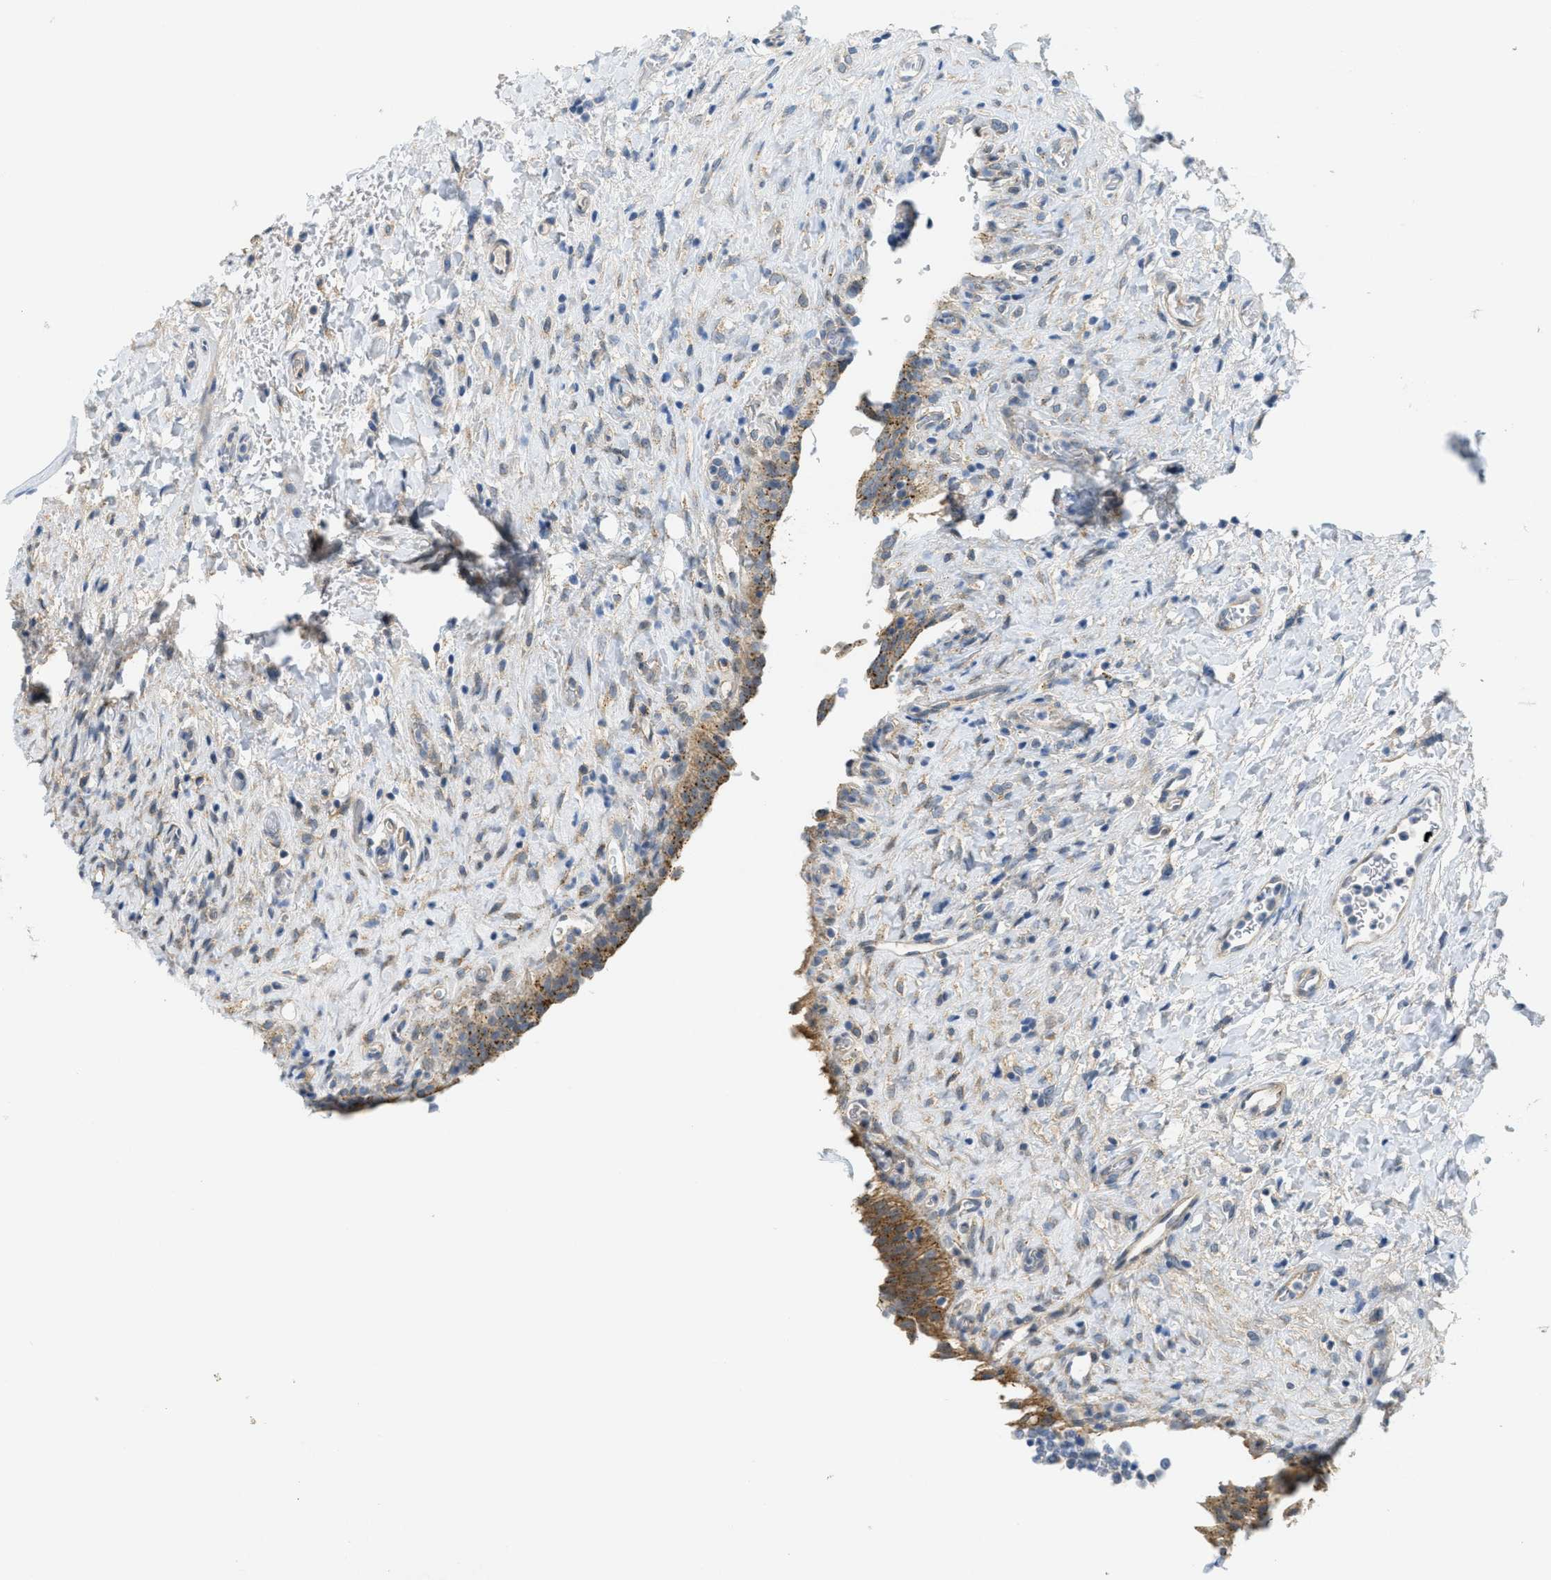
{"staining": {"intensity": "moderate", "quantity": ">75%", "location": "cytoplasmic/membranous"}, "tissue": "urinary bladder", "cell_type": "Urothelial cells", "image_type": "normal", "snomed": [{"axis": "morphology", "description": "Urothelial carcinoma, High grade"}, {"axis": "topography", "description": "Urinary bladder"}], "caption": "Immunohistochemical staining of benign human urinary bladder demonstrates medium levels of moderate cytoplasmic/membranous positivity in about >75% of urothelial cells. (Brightfield microscopy of DAB IHC at high magnification).", "gene": "ZFYVE9", "patient": {"sex": "male", "age": 46}}